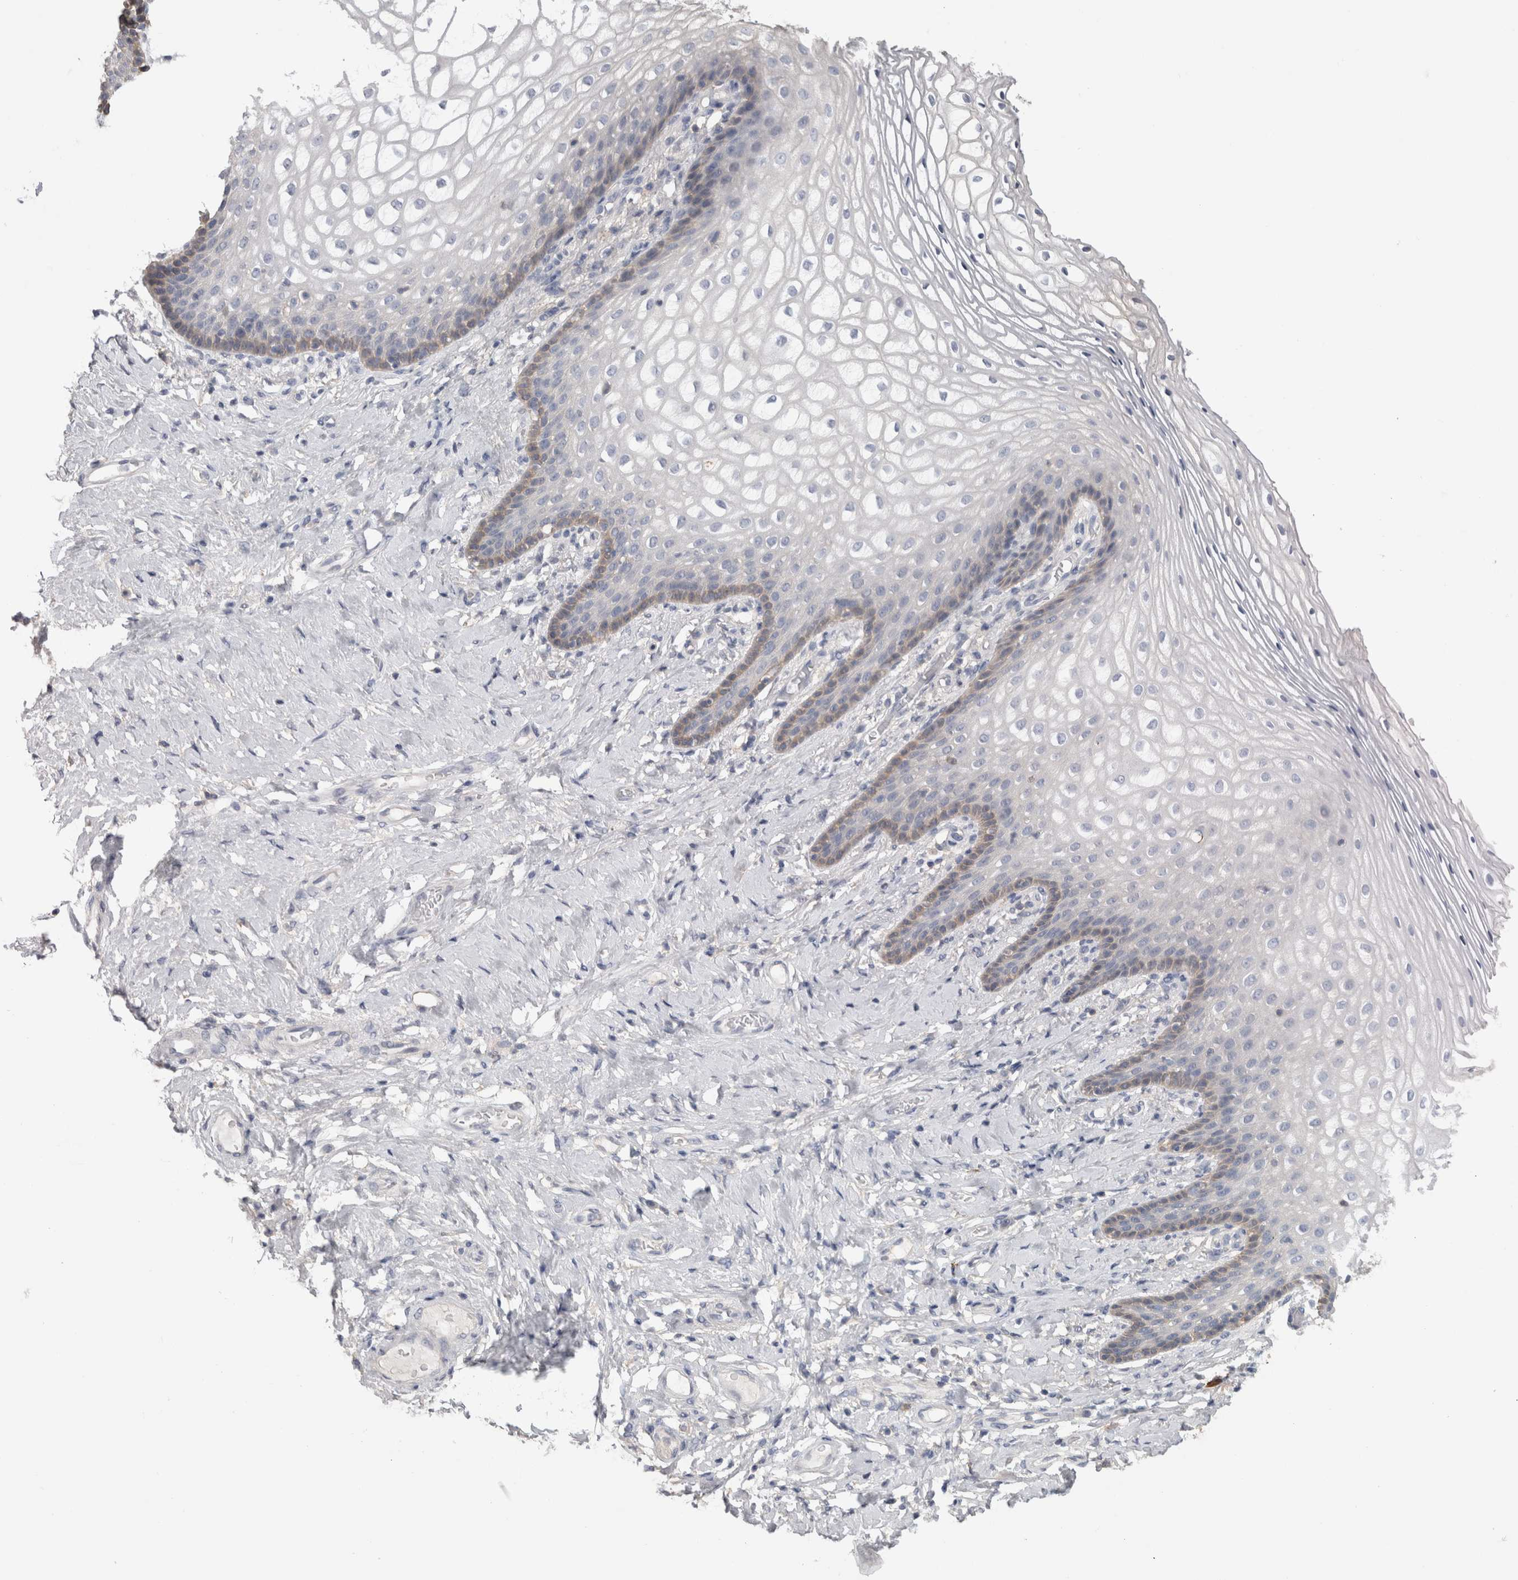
{"staining": {"intensity": "weak", "quantity": "<25%", "location": "cytoplasmic/membranous"}, "tissue": "vagina", "cell_type": "Squamous epithelial cells", "image_type": "normal", "snomed": [{"axis": "morphology", "description": "Normal tissue, NOS"}, {"axis": "topography", "description": "Vagina"}], "caption": "Benign vagina was stained to show a protein in brown. There is no significant positivity in squamous epithelial cells.", "gene": "SCRN1", "patient": {"sex": "female", "age": 60}}